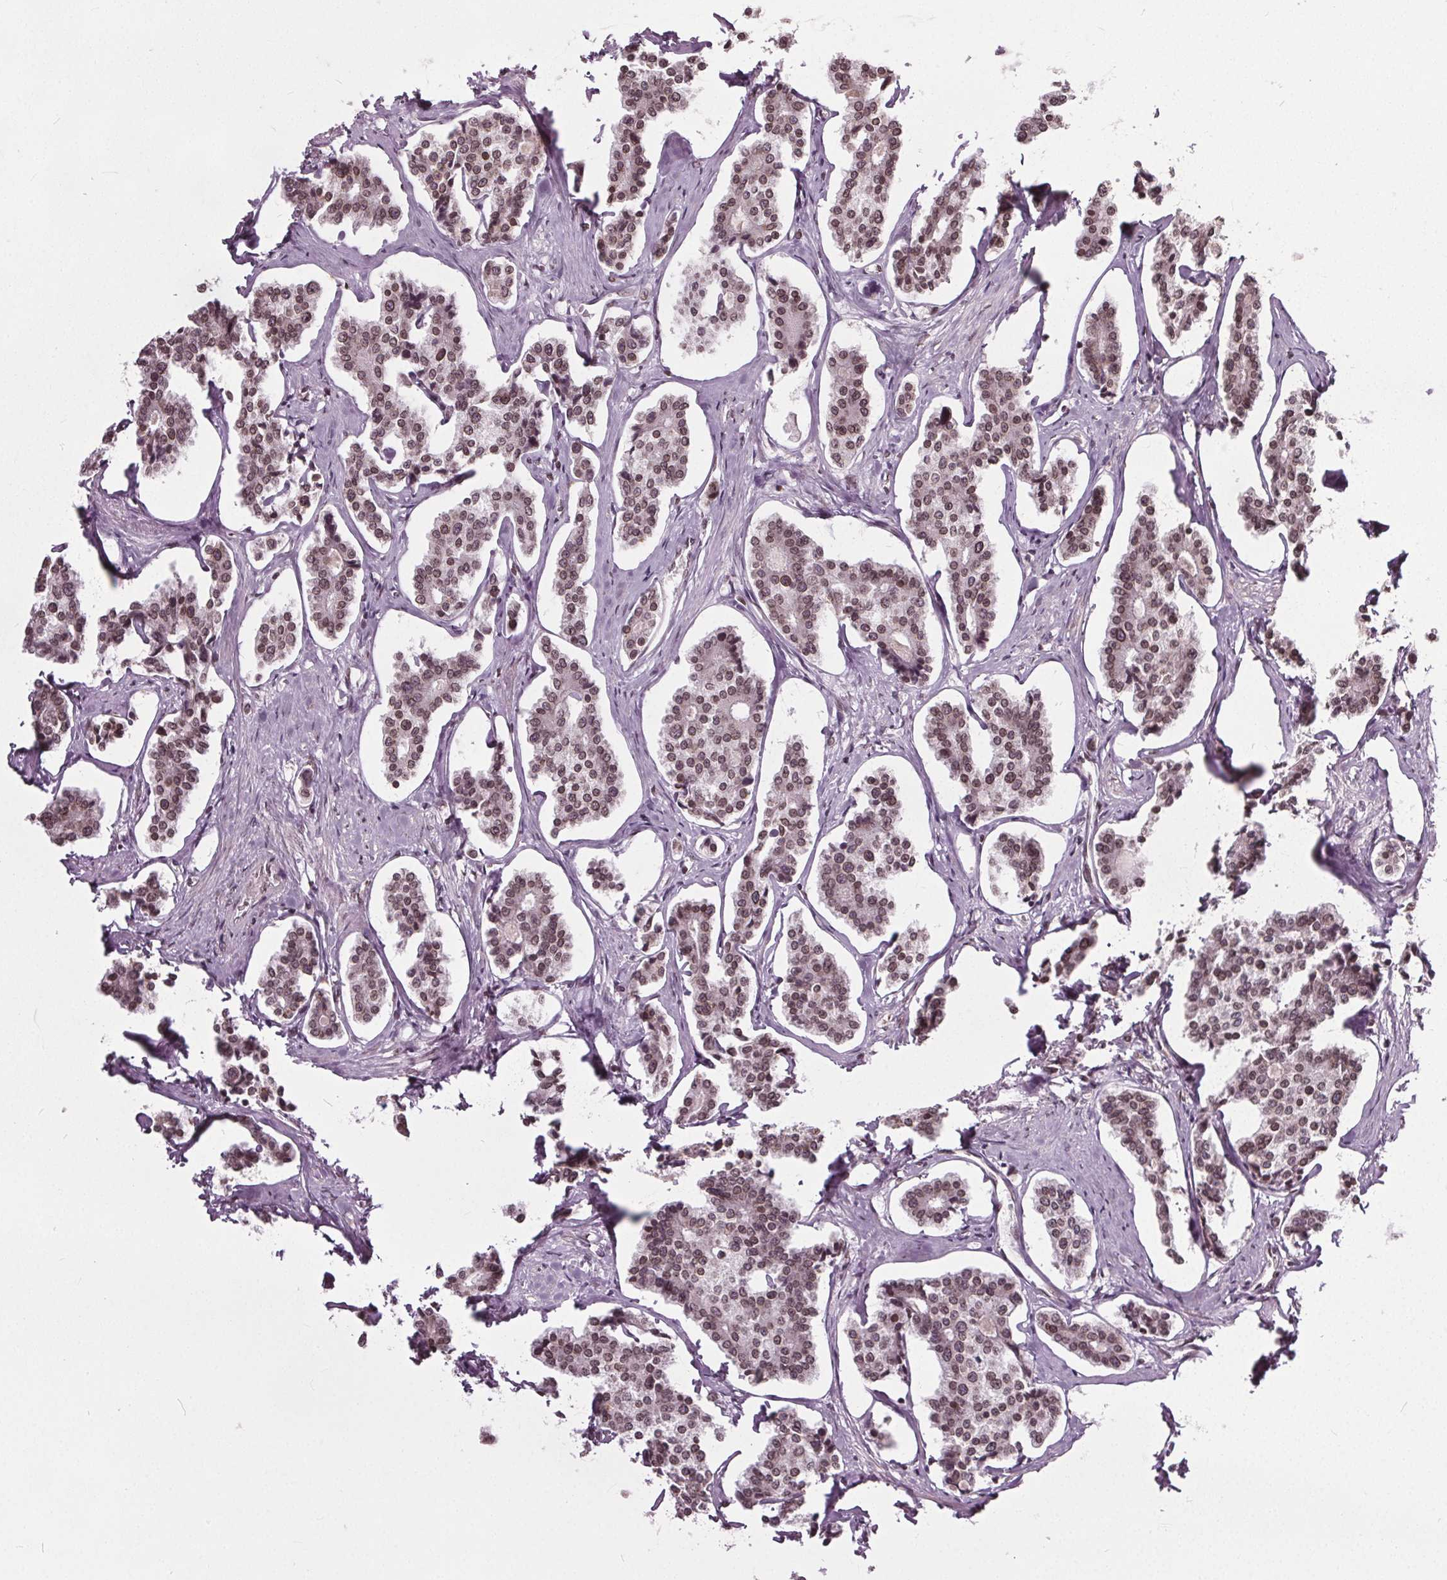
{"staining": {"intensity": "moderate", "quantity": ">75%", "location": "cytoplasmic/membranous,nuclear"}, "tissue": "carcinoid", "cell_type": "Tumor cells", "image_type": "cancer", "snomed": [{"axis": "morphology", "description": "Carcinoid, malignant, NOS"}, {"axis": "topography", "description": "Small intestine"}], "caption": "The immunohistochemical stain labels moderate cytoplasmic/membranous and nuclear staining in tumor cells of carcinoid tissue.", "gene": "TTC39C", "patient": {"sex": "female", "age": 65}}